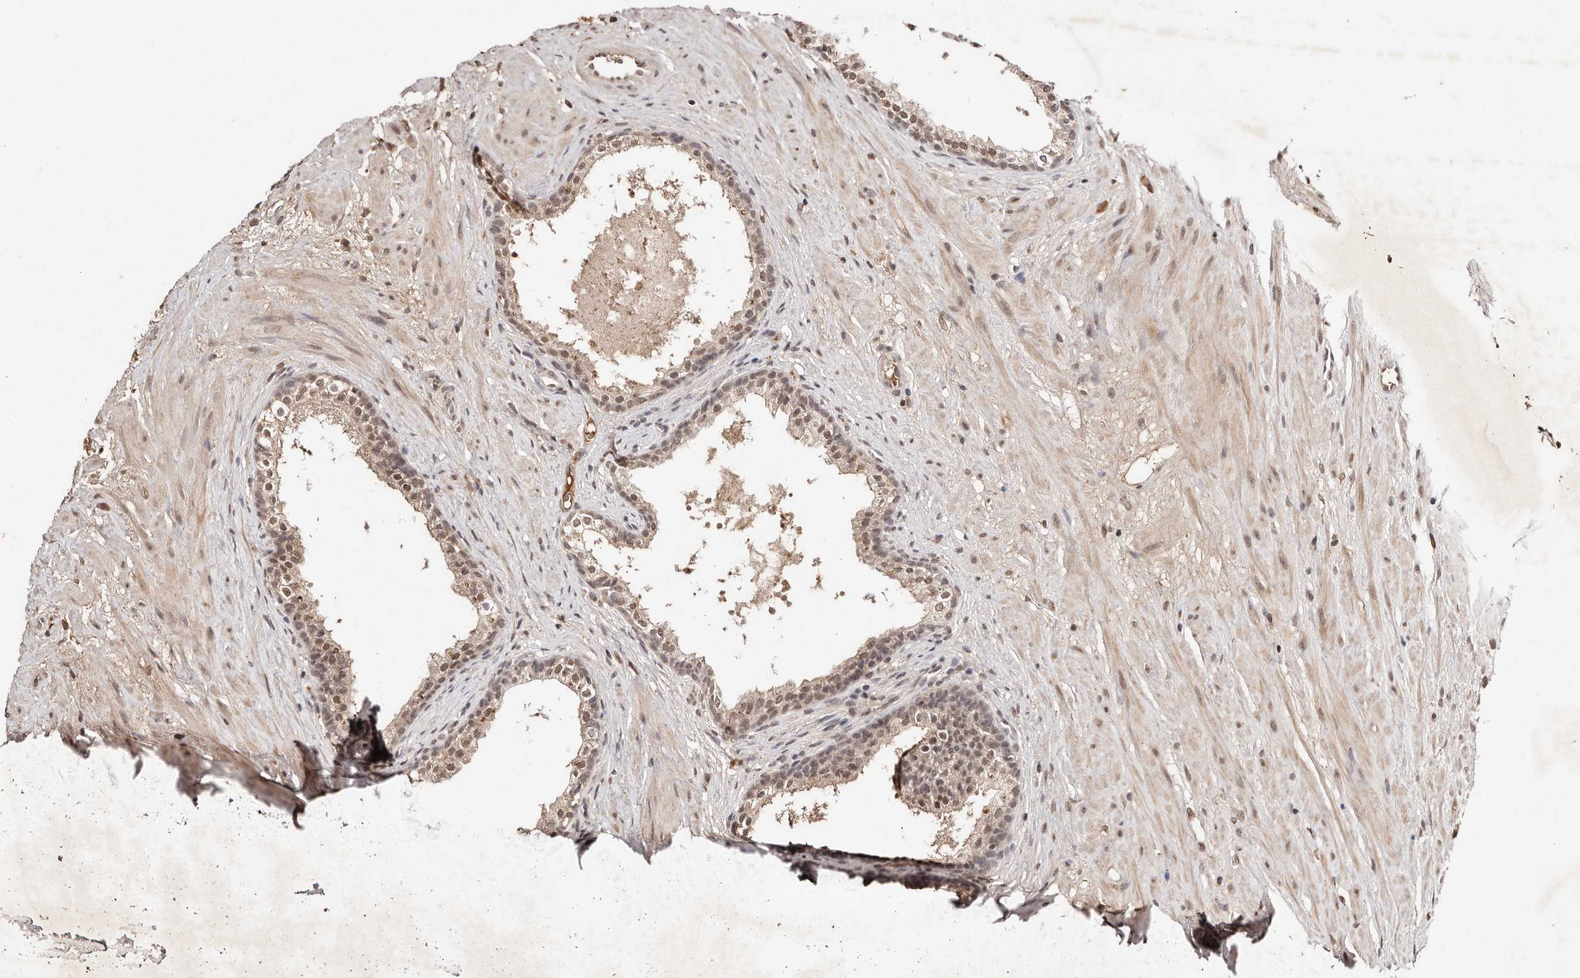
{"staining": {"intensity": "moderate", "quantity": ">75%", "location": "cytoplasmic/membranous,nuclear"}, "tissue": "prostate cancer", "cell_type": "Tumor cells", "image_type": "cancer", "snomed": [{"axis": "morphology", "description": "Adenocarcinoma, High grade"}, {"axis": "topography", "description": "Prostate"}], "caption": "Human prostate high-grade adenocarcinoma stained with a brown dye exhibits moderate cytoplasmic/membranous and nuclear positive positivity in approximately >75% of tumor cells.", "gene": "BICRAL", "patient": {"sex": "male", "age": 56}}